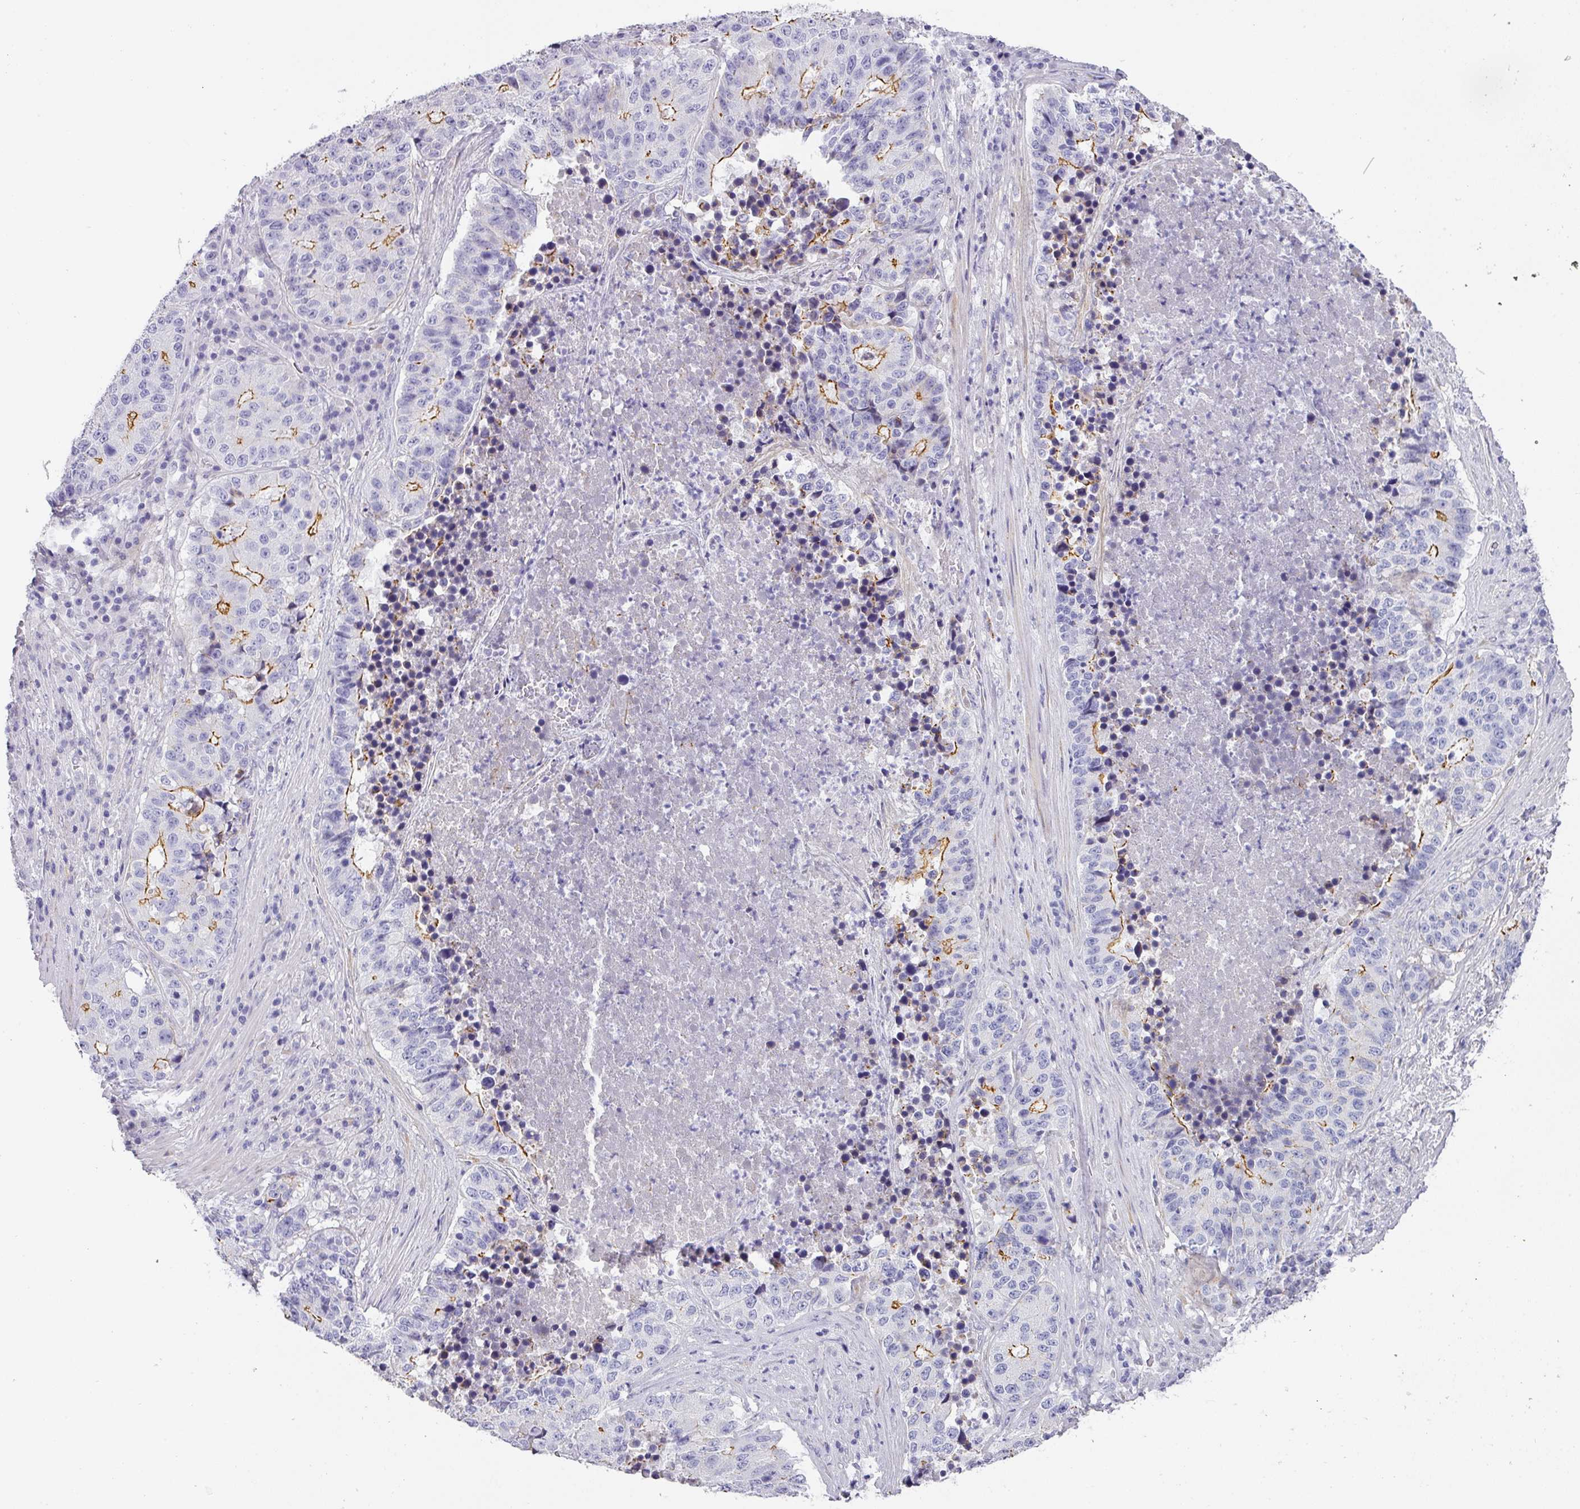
{"staining": {"intensity": "moderate", "quantity": "<25%", "location": "cytoplasmic/membranous"}, "tissue": "stomach cancer", "cell_type": "Tumor cells", "image_type": "cancer", "snomed": [{"axis": "morphology", "description": "Adenocarcinoma, NOS"}, {"axis": "topography", "description": "Stomach"}], "caption": "DAB immunohistochemical staining of adenocarcinoma (stomach) shows moderate cytoplasmic/membranous protein expression in about <25% of tumor cells.", "gene": "ANKRD29", "patient": {"sex": "male", "age": 71}}